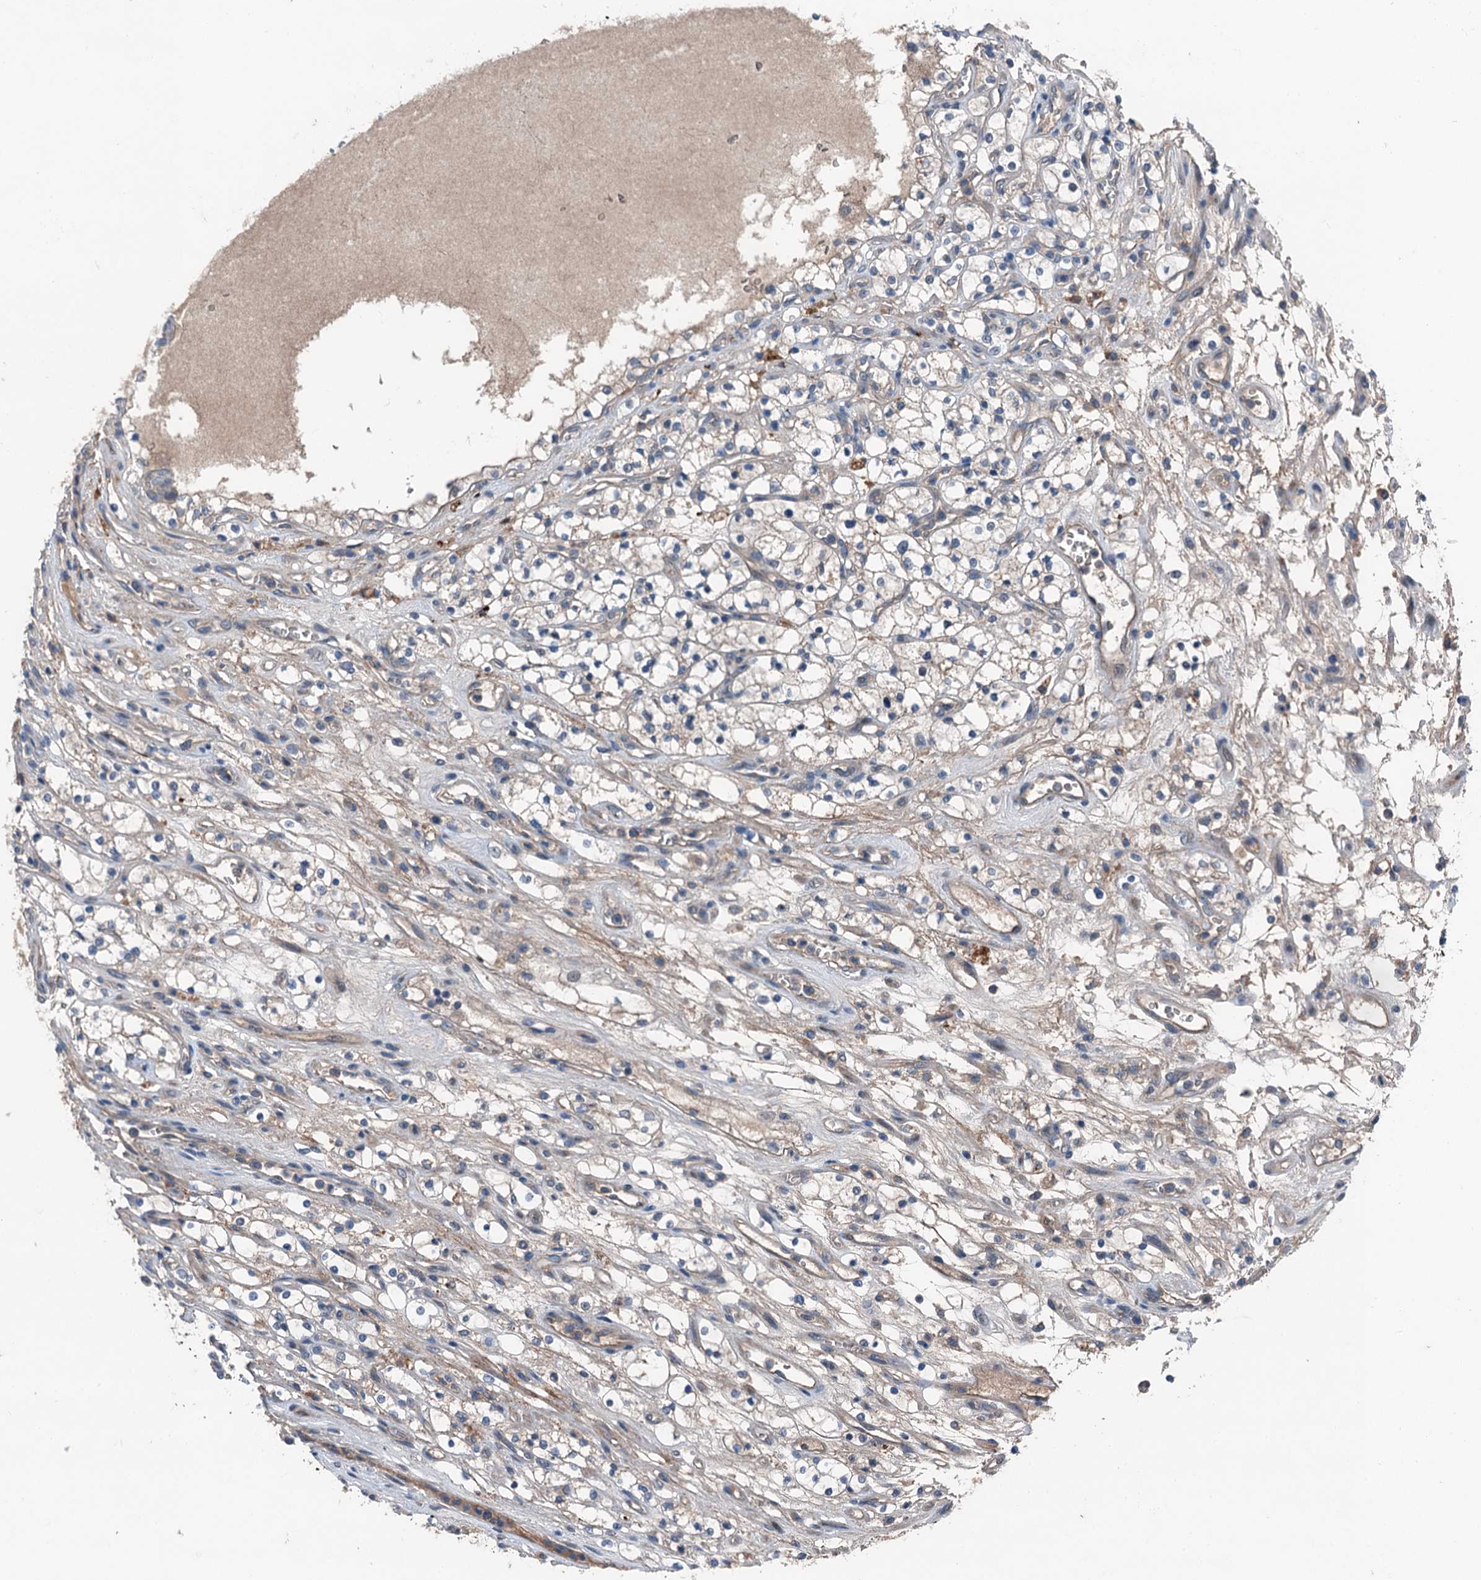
{"staining": {"intensity": "weak", "quantity": "<25%", "location": "cytoplasmic/membranous"}, "tissue": "renal cancer", "cell_type": "Tumor cells", "image_type": "cancer", "snomed": [{"axis": "morphology", "description": "Adenocarcinoma, NOS"}, {"axis": "topography", "description": "Kidney"}], "caption": "This is a histopathology image of immunohistochemistry (IHC) staining of renal adenocarcinoma, which shows no expression in tumor cells. Nuclei are stained in blue.", "gene": "SLC2A10", "patient": {"sex": "female", "age": 69}}